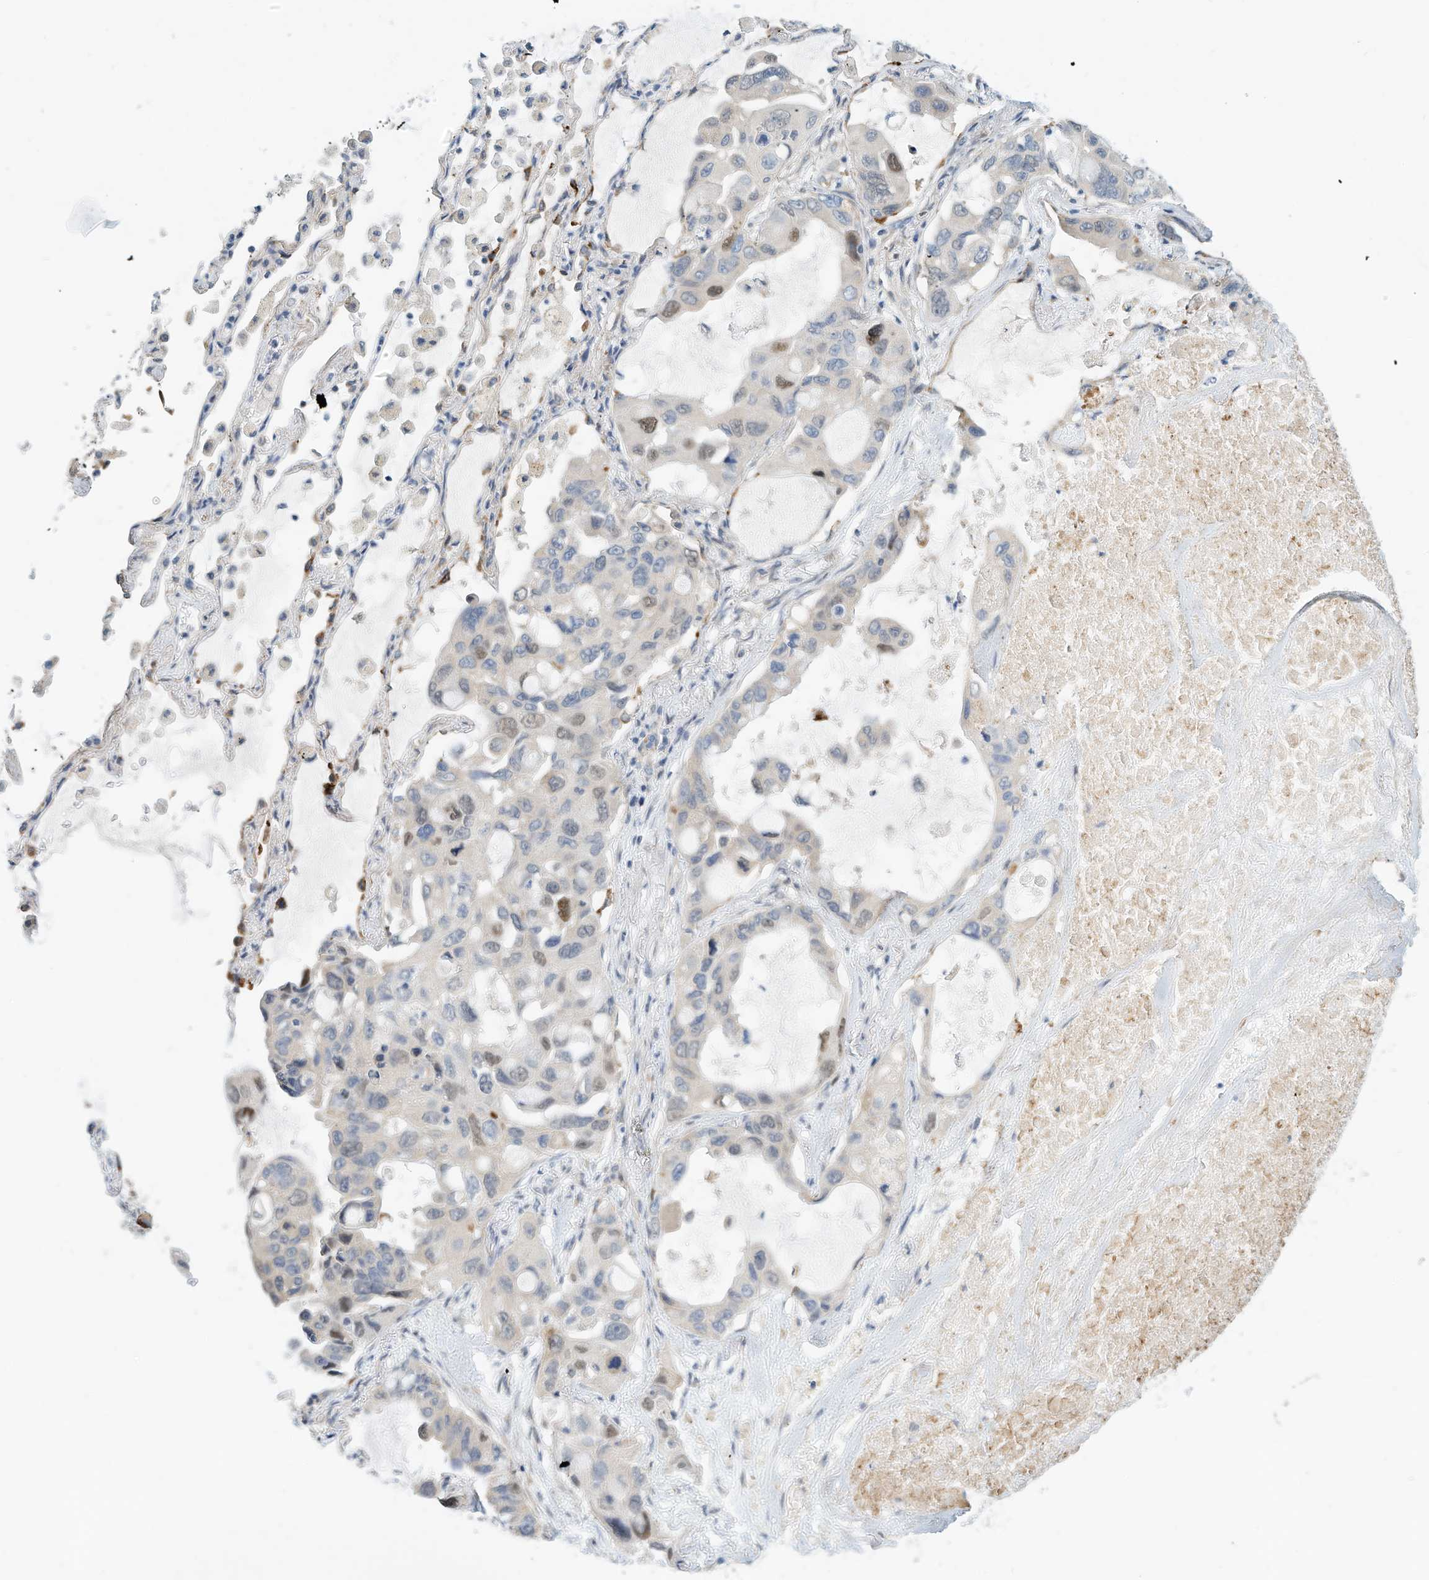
{"staining": {"intensity": "moderate", "quantity": "<25%", "location": "nuclear"}, "tissue": "lung cancer", "cell_type": "Tumor cells", "image_type": "cancer", "snomed": [{"axis": "morphology", "description": "Squamous cell carcinoma, NOS"}, {"axis": "topography", "description": "Lung"}], "caption": "IHC of squamous cell carcinoma (lung) exhibits low levels of moderate nuclear staining in approximately <25% of tumor cells. Nuclei are stained in blue.", "gene": "ARHGAP28", "patient": {"sex": "female", "age": 73}}